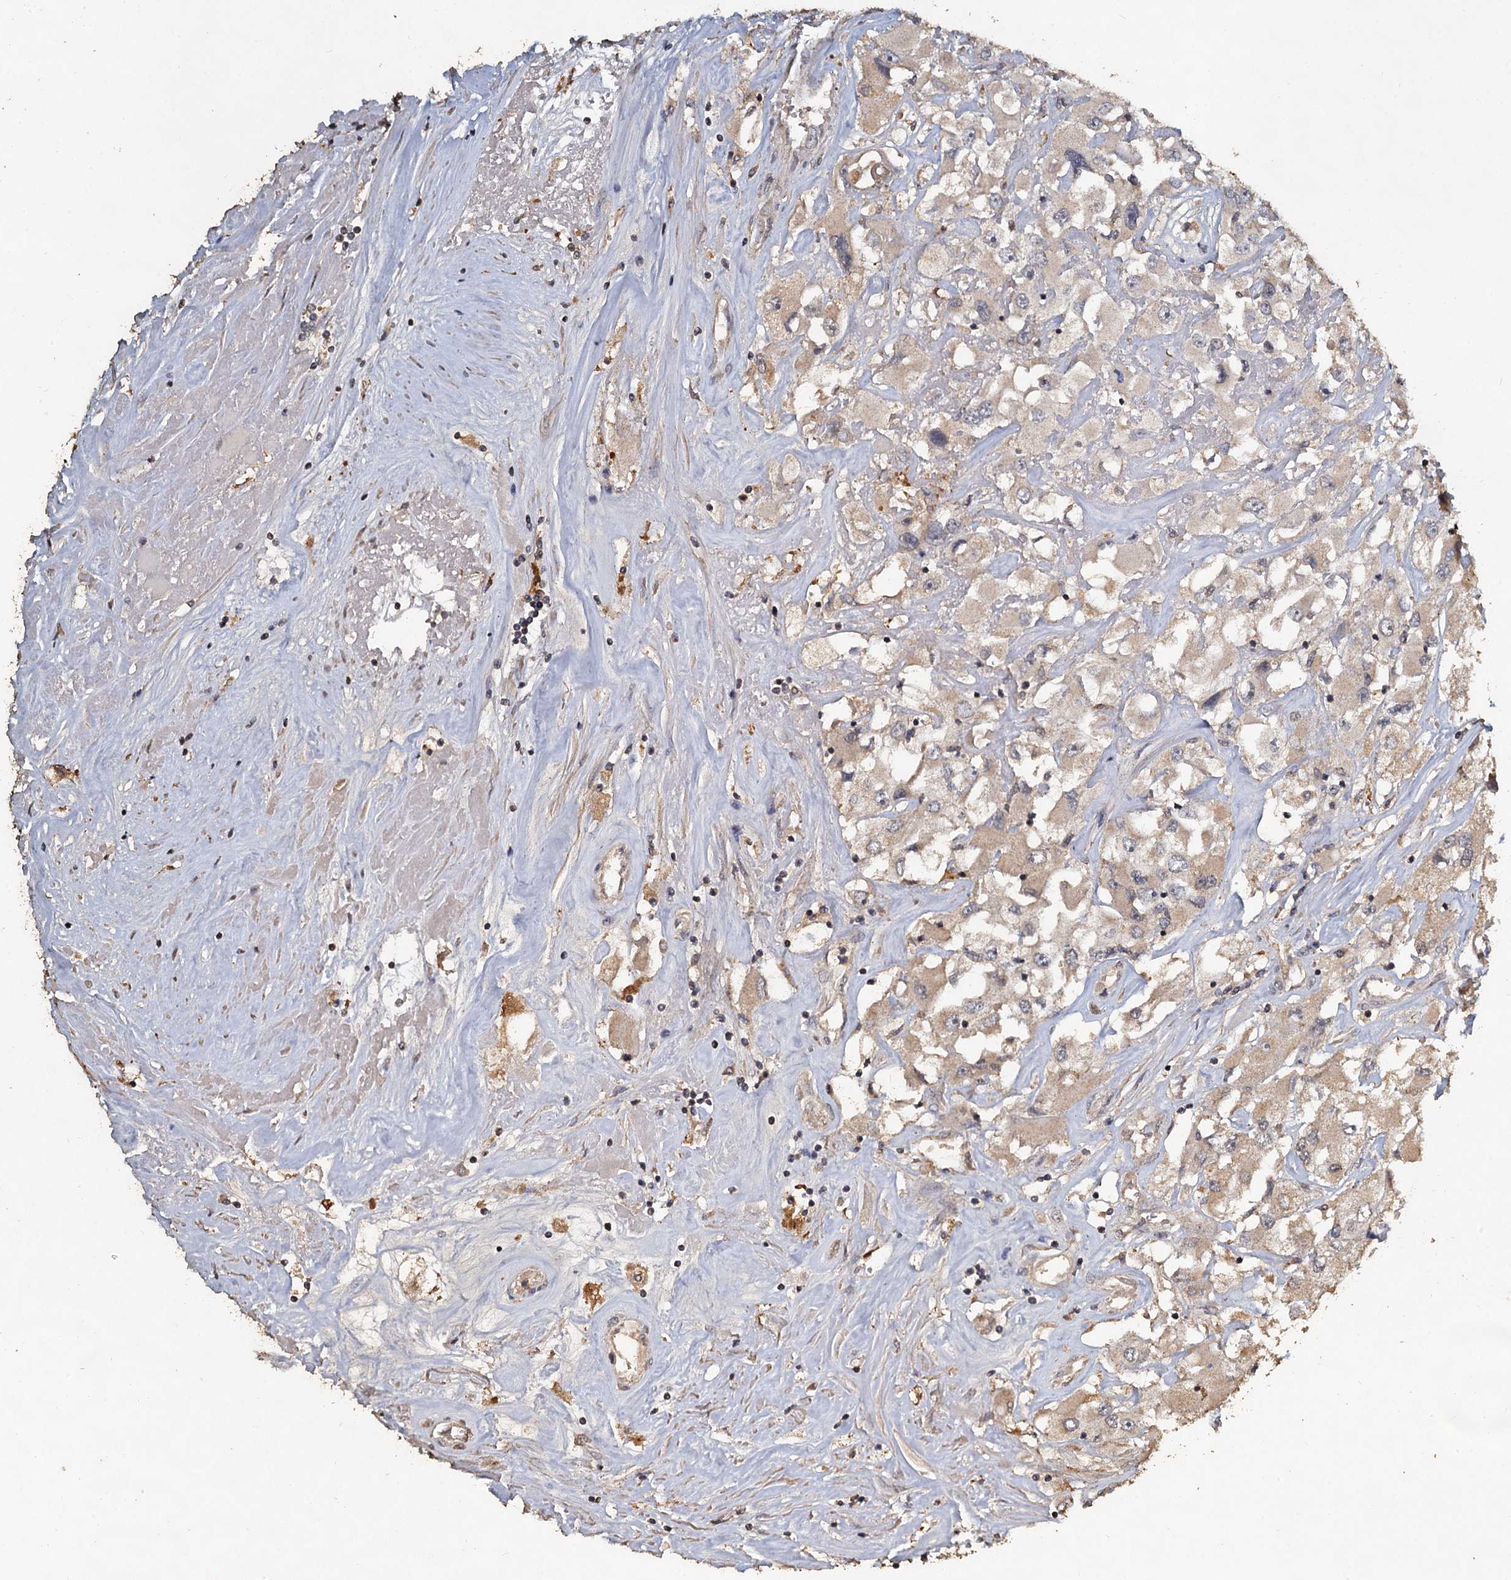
{"staining": {"intensity": "weak", "quantity": "<25%", "location": "cytoplasmic/membranous"}, "tissue": "renal cancer", "cell_type": "Tumor cells", "image_type": "cancer", "snomed": [{"axis": "morphology", "description": "Adenocarcinoma, NOS"}, {"axis": "topography", "description": "Kidney"}], "caption": "Protein analysis of renal cancer (adenocarcinoma) shows no significant expression in tumor cells.", "gene": "CCDC61", "patient": {"sex": "female", "age": 52}}